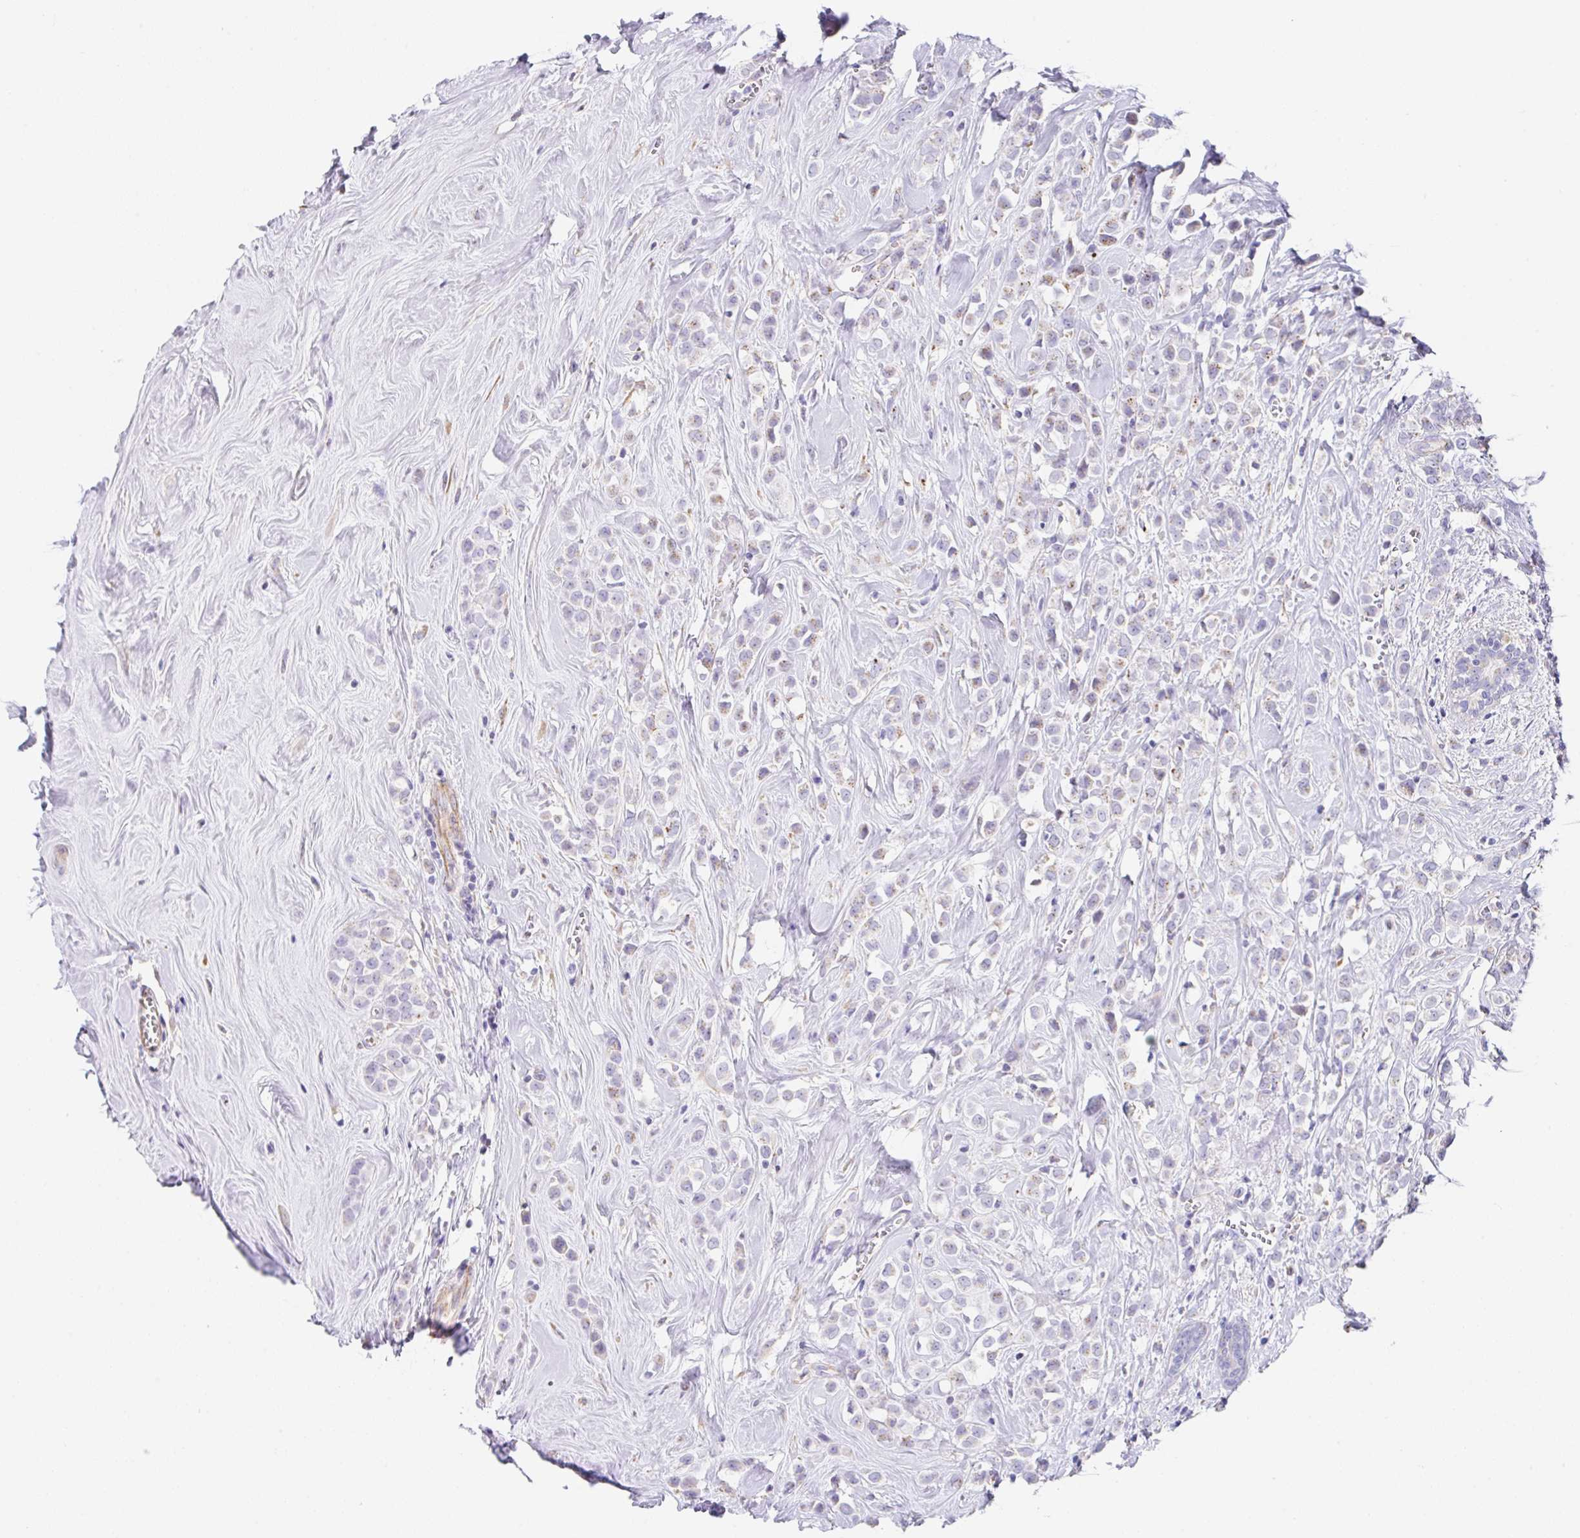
{"staining": {"intensity": "negative", "quantity": "none", "location": "none"}, "tissue": "breast cancer", "cell_type": "Tumor cells", "image_type": "cancer", "snomed": [{"axis": "morphology", "description": "Duct carcinoma"}, {"axis": "topography", "description": "Breast"}], "caption": "Breast cancer was stained to show a protein in brown. There is no significant expression in tumor cells.", "gene": "DKK4", "patient": {"sex": "female", "age": 80}}